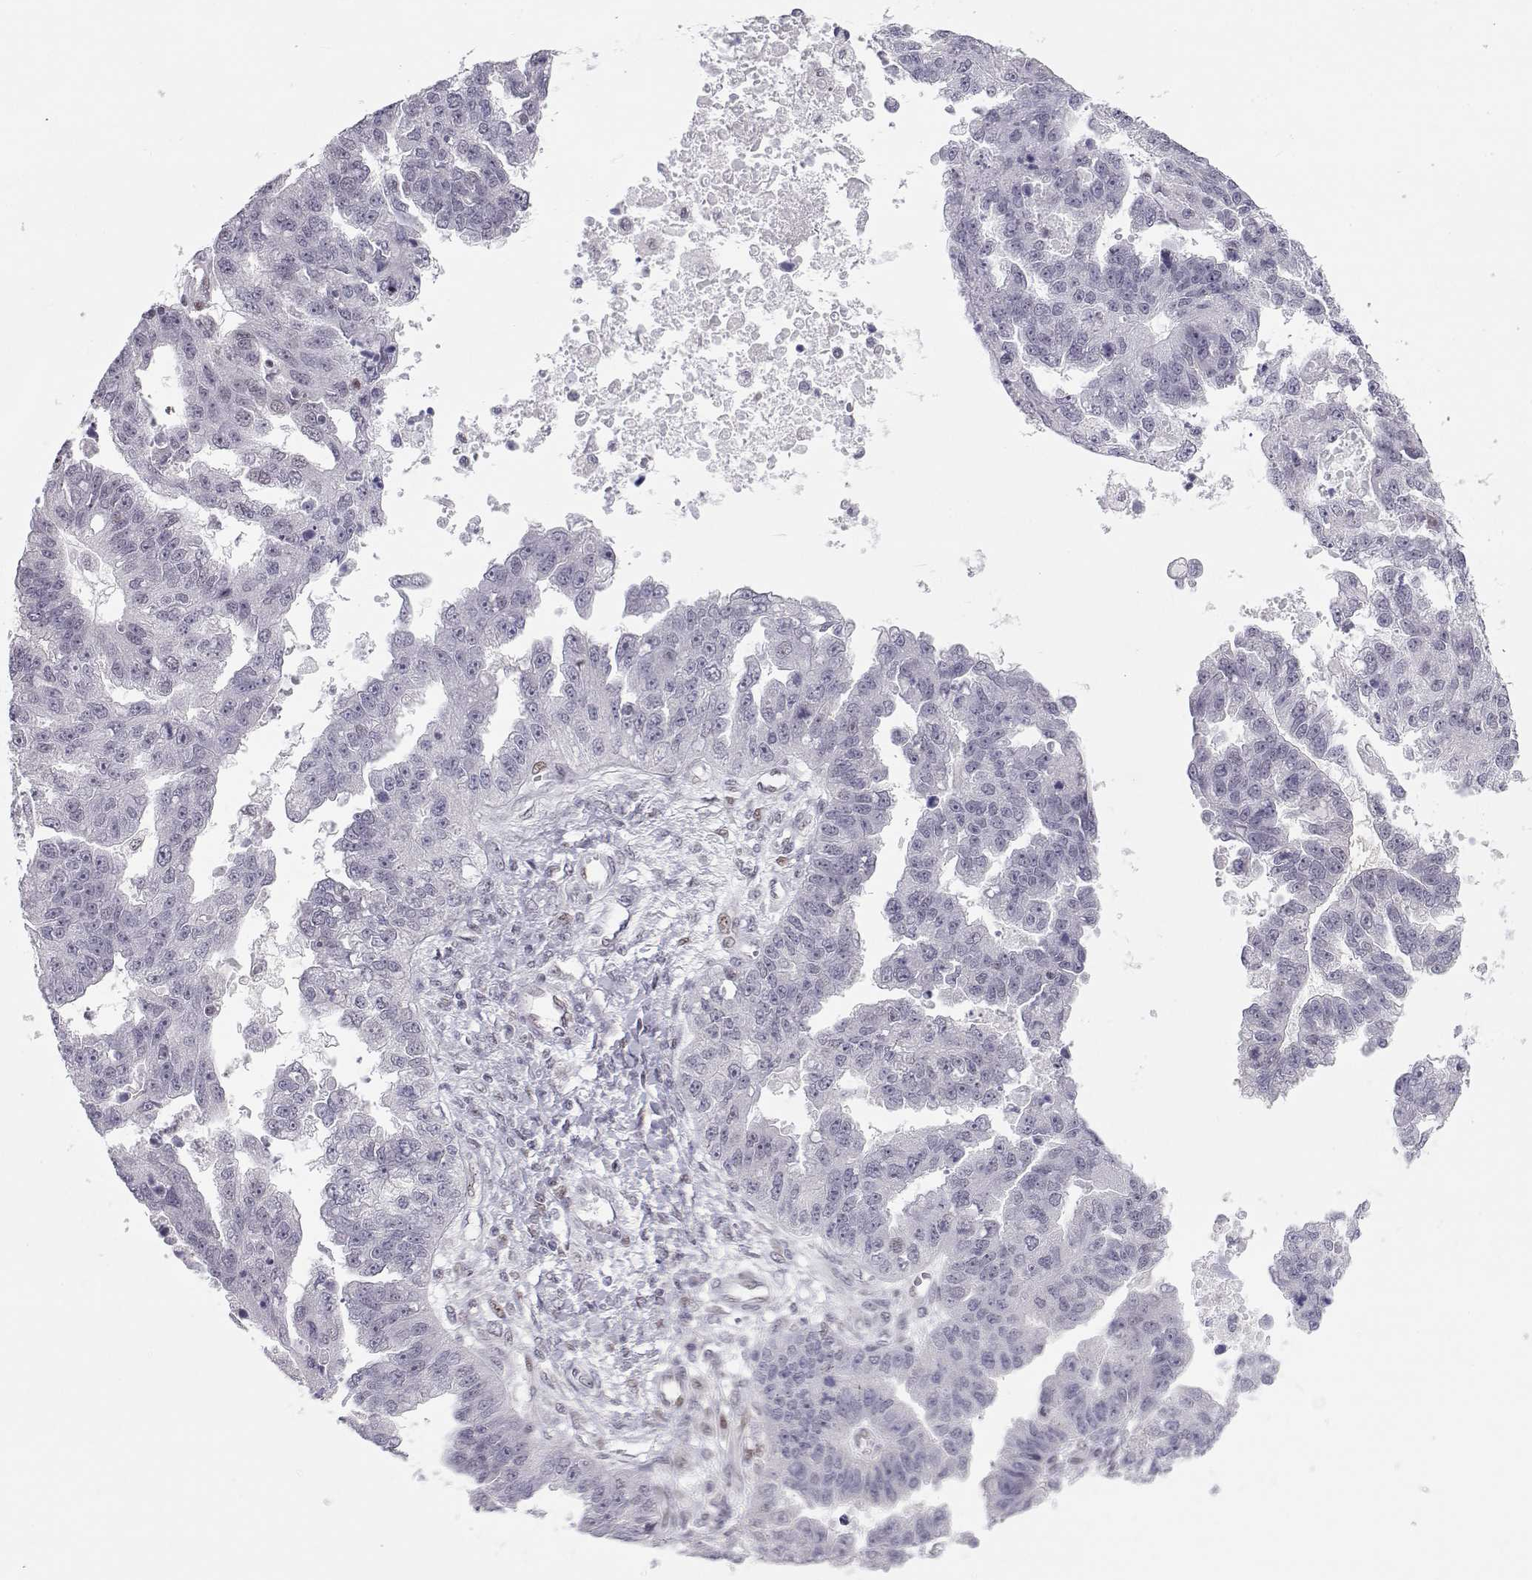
{"staining": {"intensity": "negative", "quantity": "none", "location": "none"}, "tissue": "ovarian cancer", "cell_type": "Tumor cells", "image_type": "cancer", "snomed": [{"axis": "morphology", "description": "Cystadenocarcinoma, serous, NOS"}, {"axis": "topography", "description": "Ovary"}], "caption": "Protein analysis of ovarian cancer exhibits no significant staining in tumor cells. (DAB immunohistochemistry, high magnification).", "gene": "SIX6", "patient": {"sex": "female", "age": 58}}